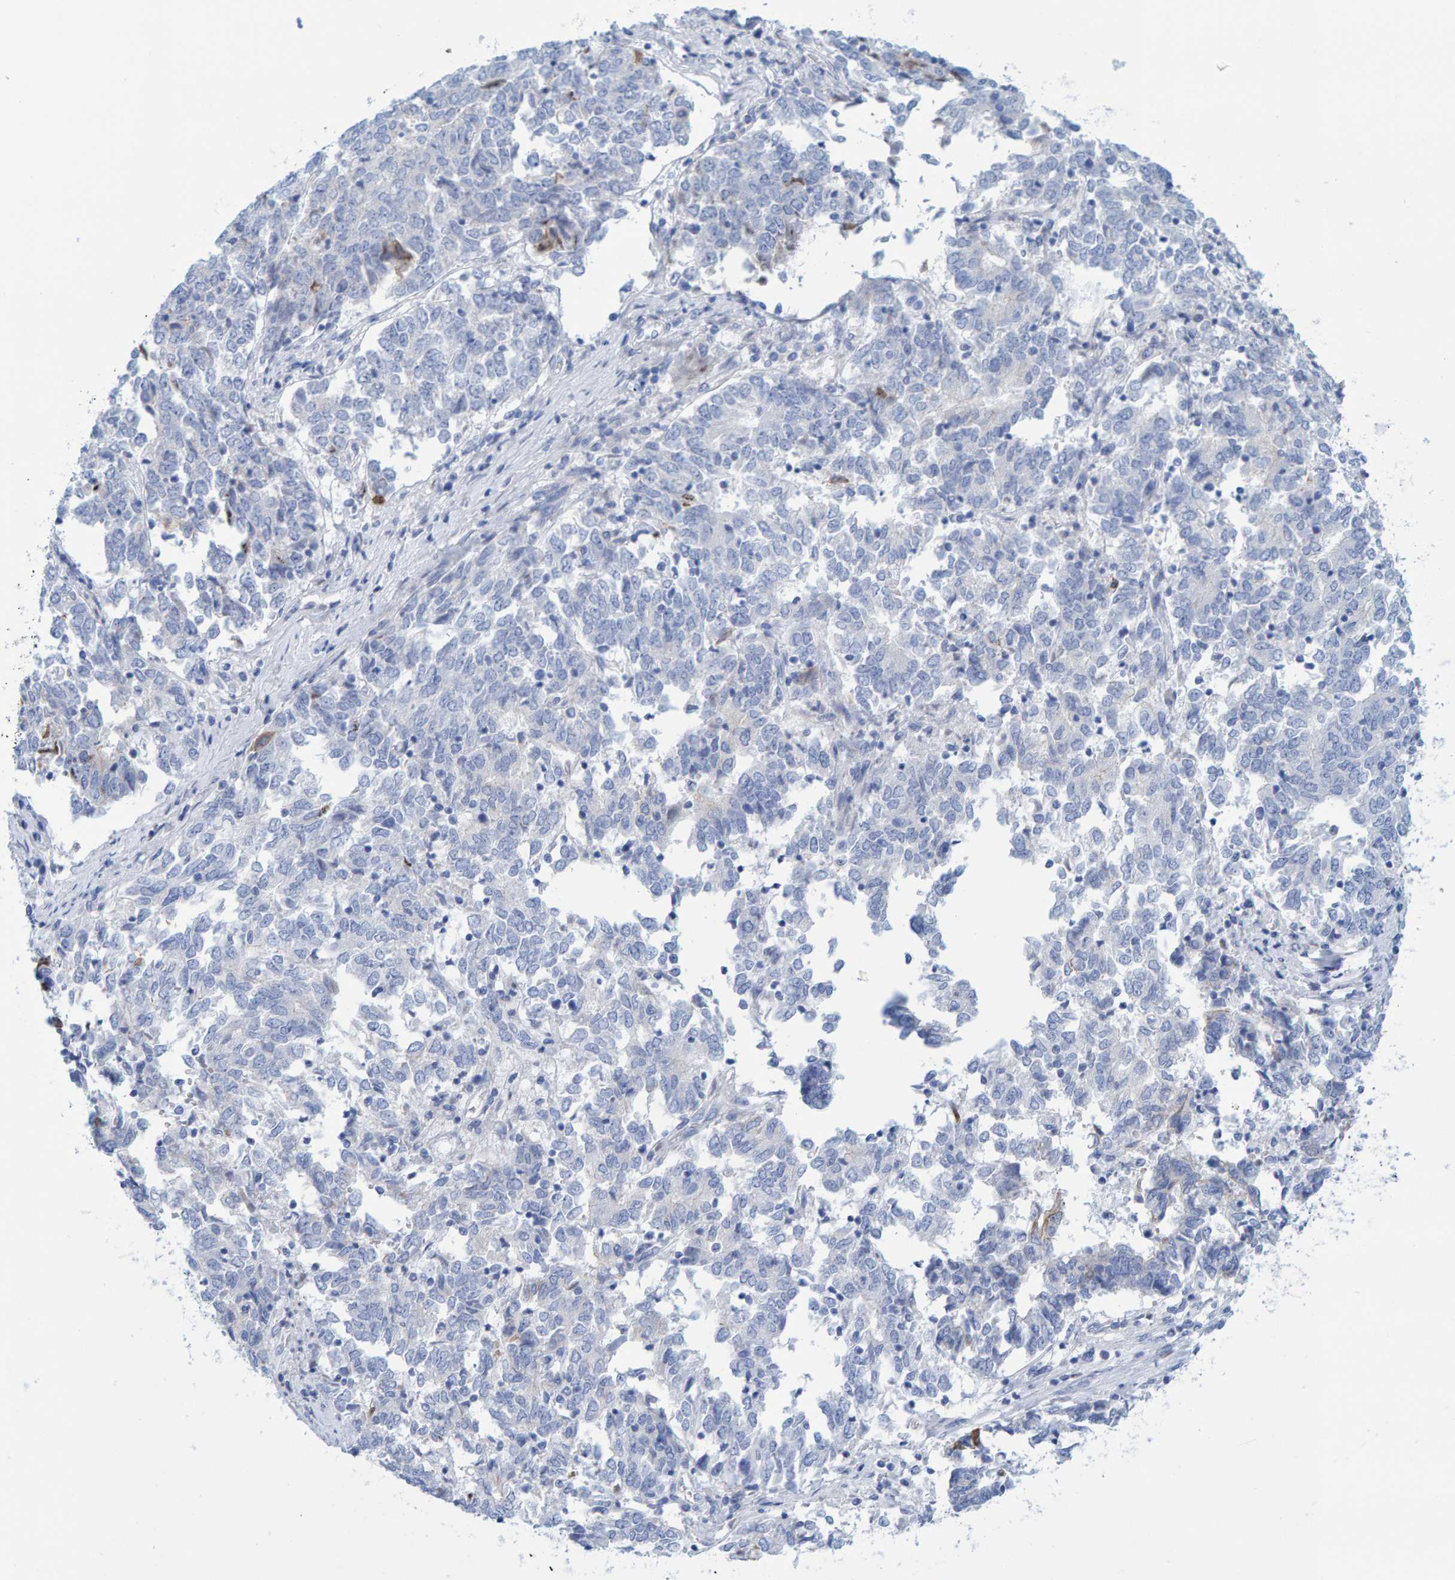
{"staining": {"intensity": "negative", "quantity": "none", "location": "none"}, "tissue": "endometrial cancer", "cell_type": "Tumor cells", "image_type": "cancer", "snomed": [{"axis": "morphology", "description": "Adenocarcinoma, NOS"}, {"axis": "topography", "description": "Endometrium"}], "caption": "Tumor cells show no significant protein staining in adenocarcinoma (endometrial).", "gene": "JAKMIP3", "patient": {"sex": "female", "age": 80}}